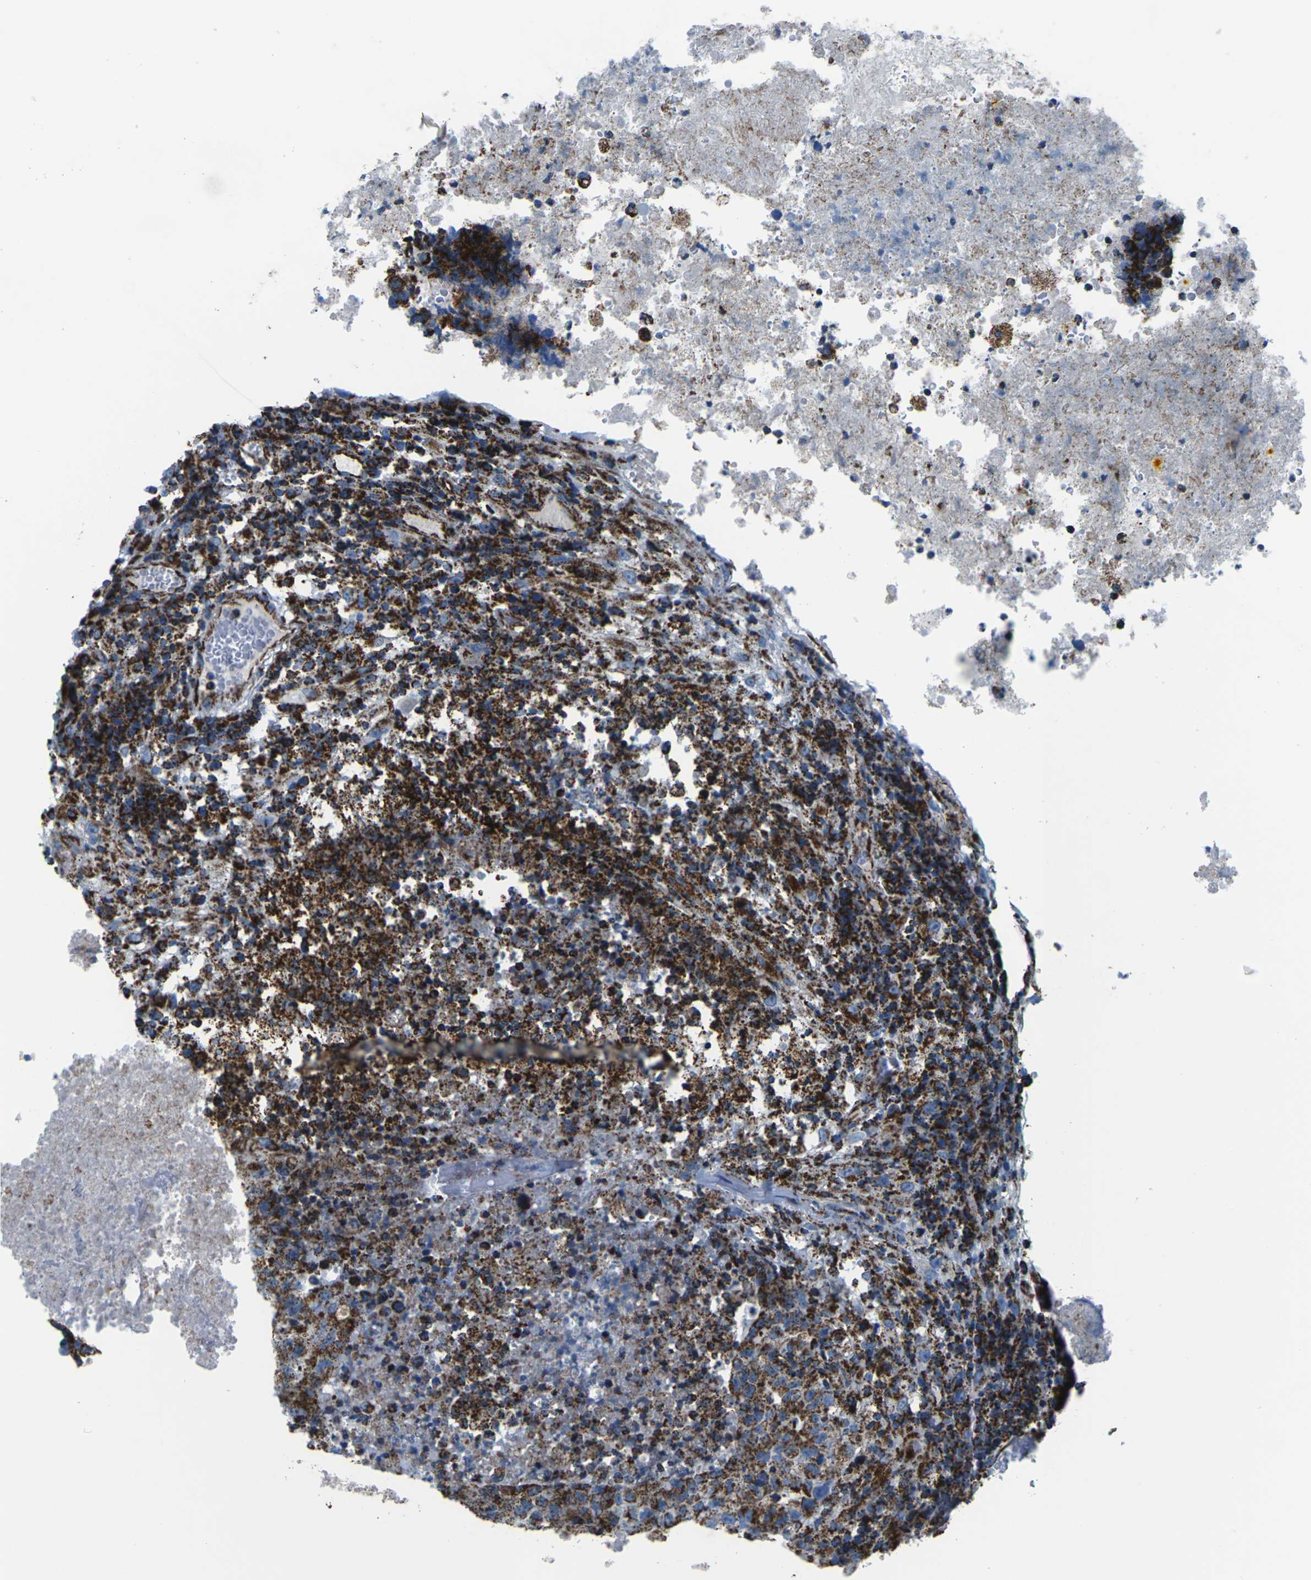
{"staining": {"intensity": "strong", "quantity": "25%-75%", "location": "cytoplasmic/membranous"}, "tissue": "testis cancer", "cell_type": "Tumor cells", "image_type": "cancer", "snomed": [{"axis": "morphology", "description": "Necrosis, NOS"}, {"axis": "morphology", "description": "Carcinoma, Embryonal, NOS"}, {"axis": "topography", "description": "Testis"}], "caption": "This photomicrograph shows immunohistochemistry (IHC) staining of human testis embryonal carcinoma, with high strong cytoplasmic/membranous staining in approximately 25%-75% of tumor cells.", "gene": "MT-CO2", "patient": {"sex": "male", "age": 19}}